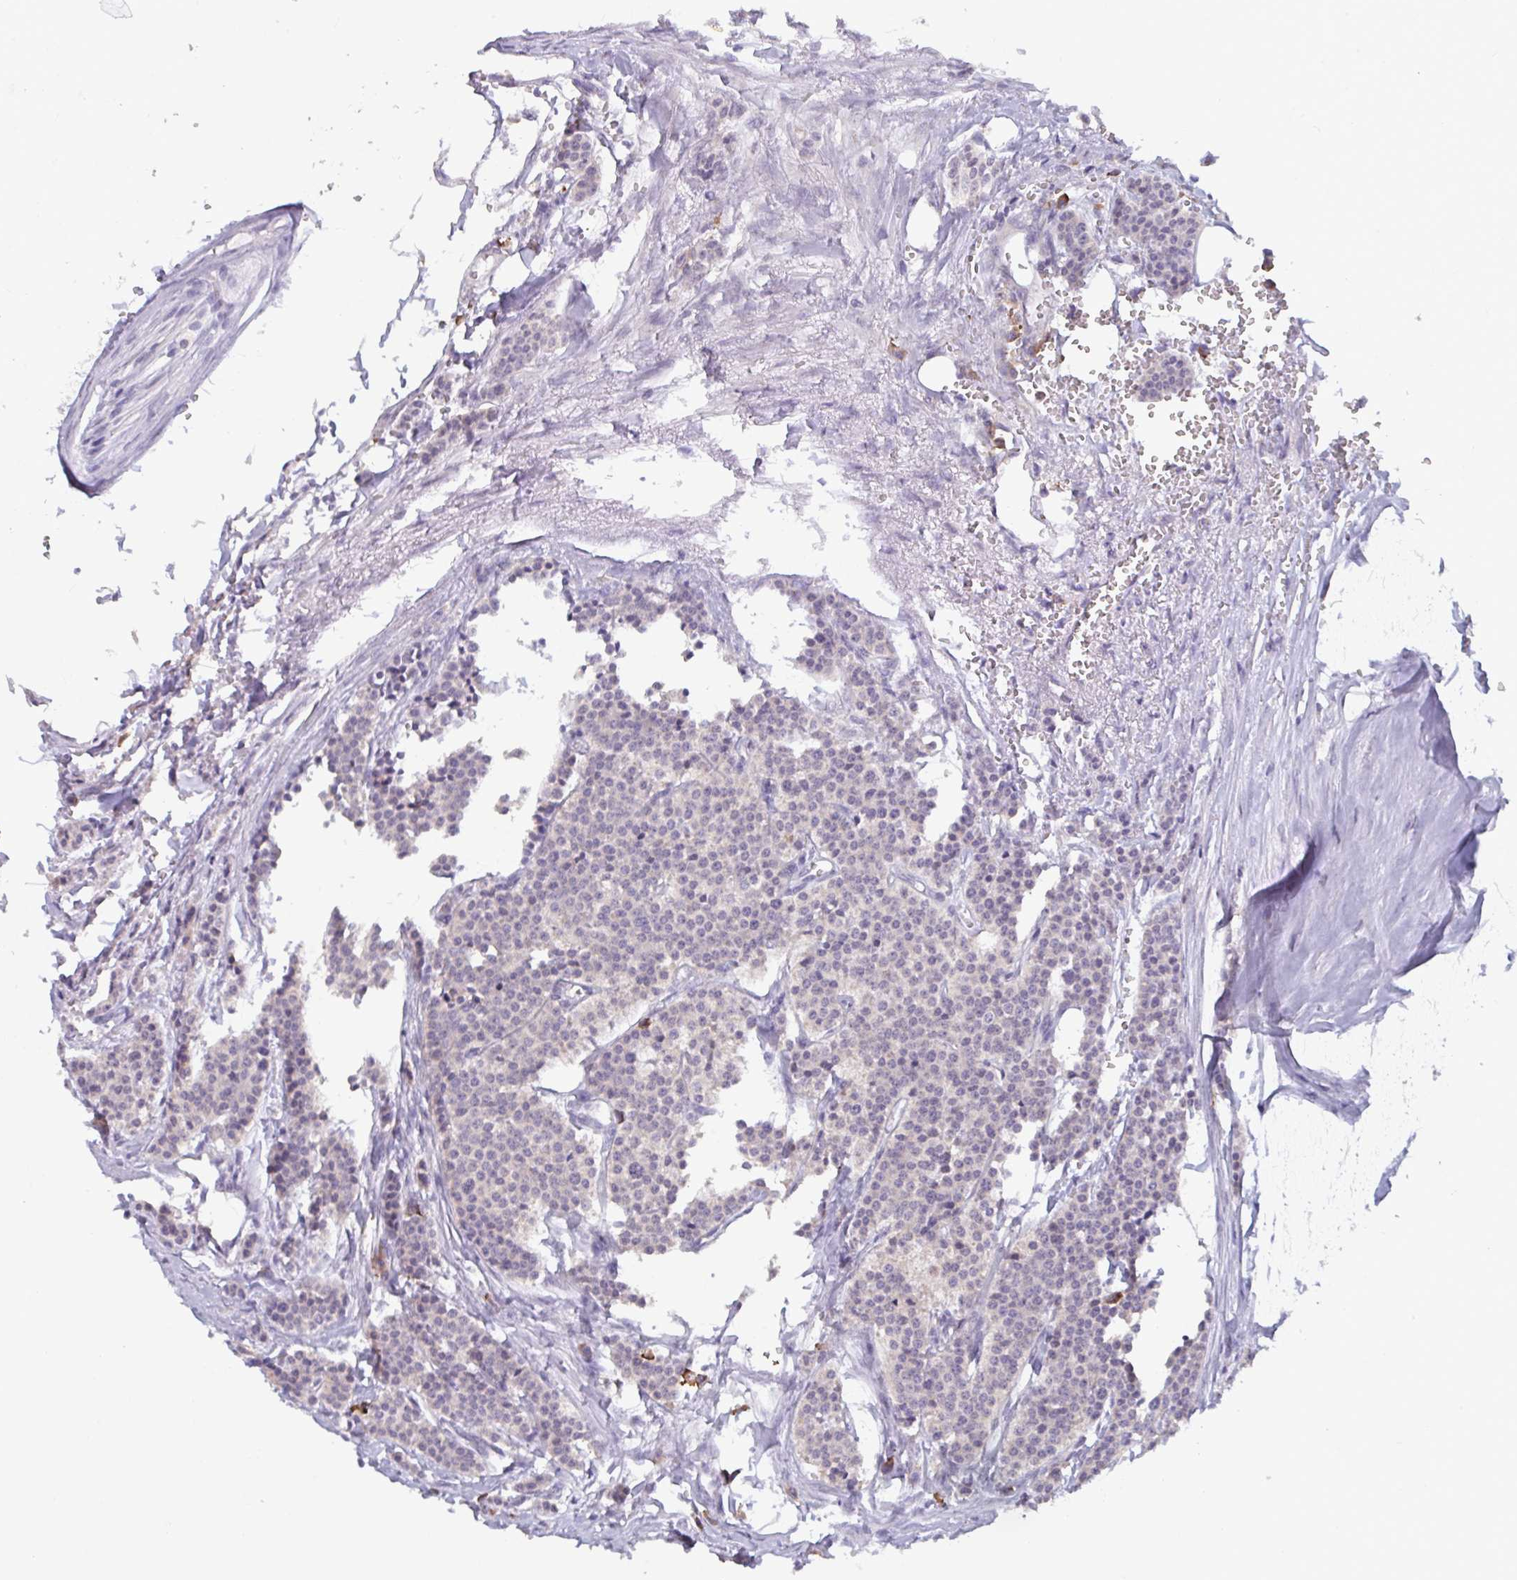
{"staining": {"intensity": "negative", "quantity": "none", "location": "none"}, "tissue": "carcinoid", "cell_type": "Tumor cells", "image_type": "cancer", "snomed": [{"axis": "morphology", "description": "Carcinoid, malignant, NOS"}, {"axis": "topography", "description": "Small intestine"}], "caption": "Tumor cells show no significant positivity in carcinoid (malignant).", "gene": "CD1E", "patient": {"sex": "male", "age": 63}}